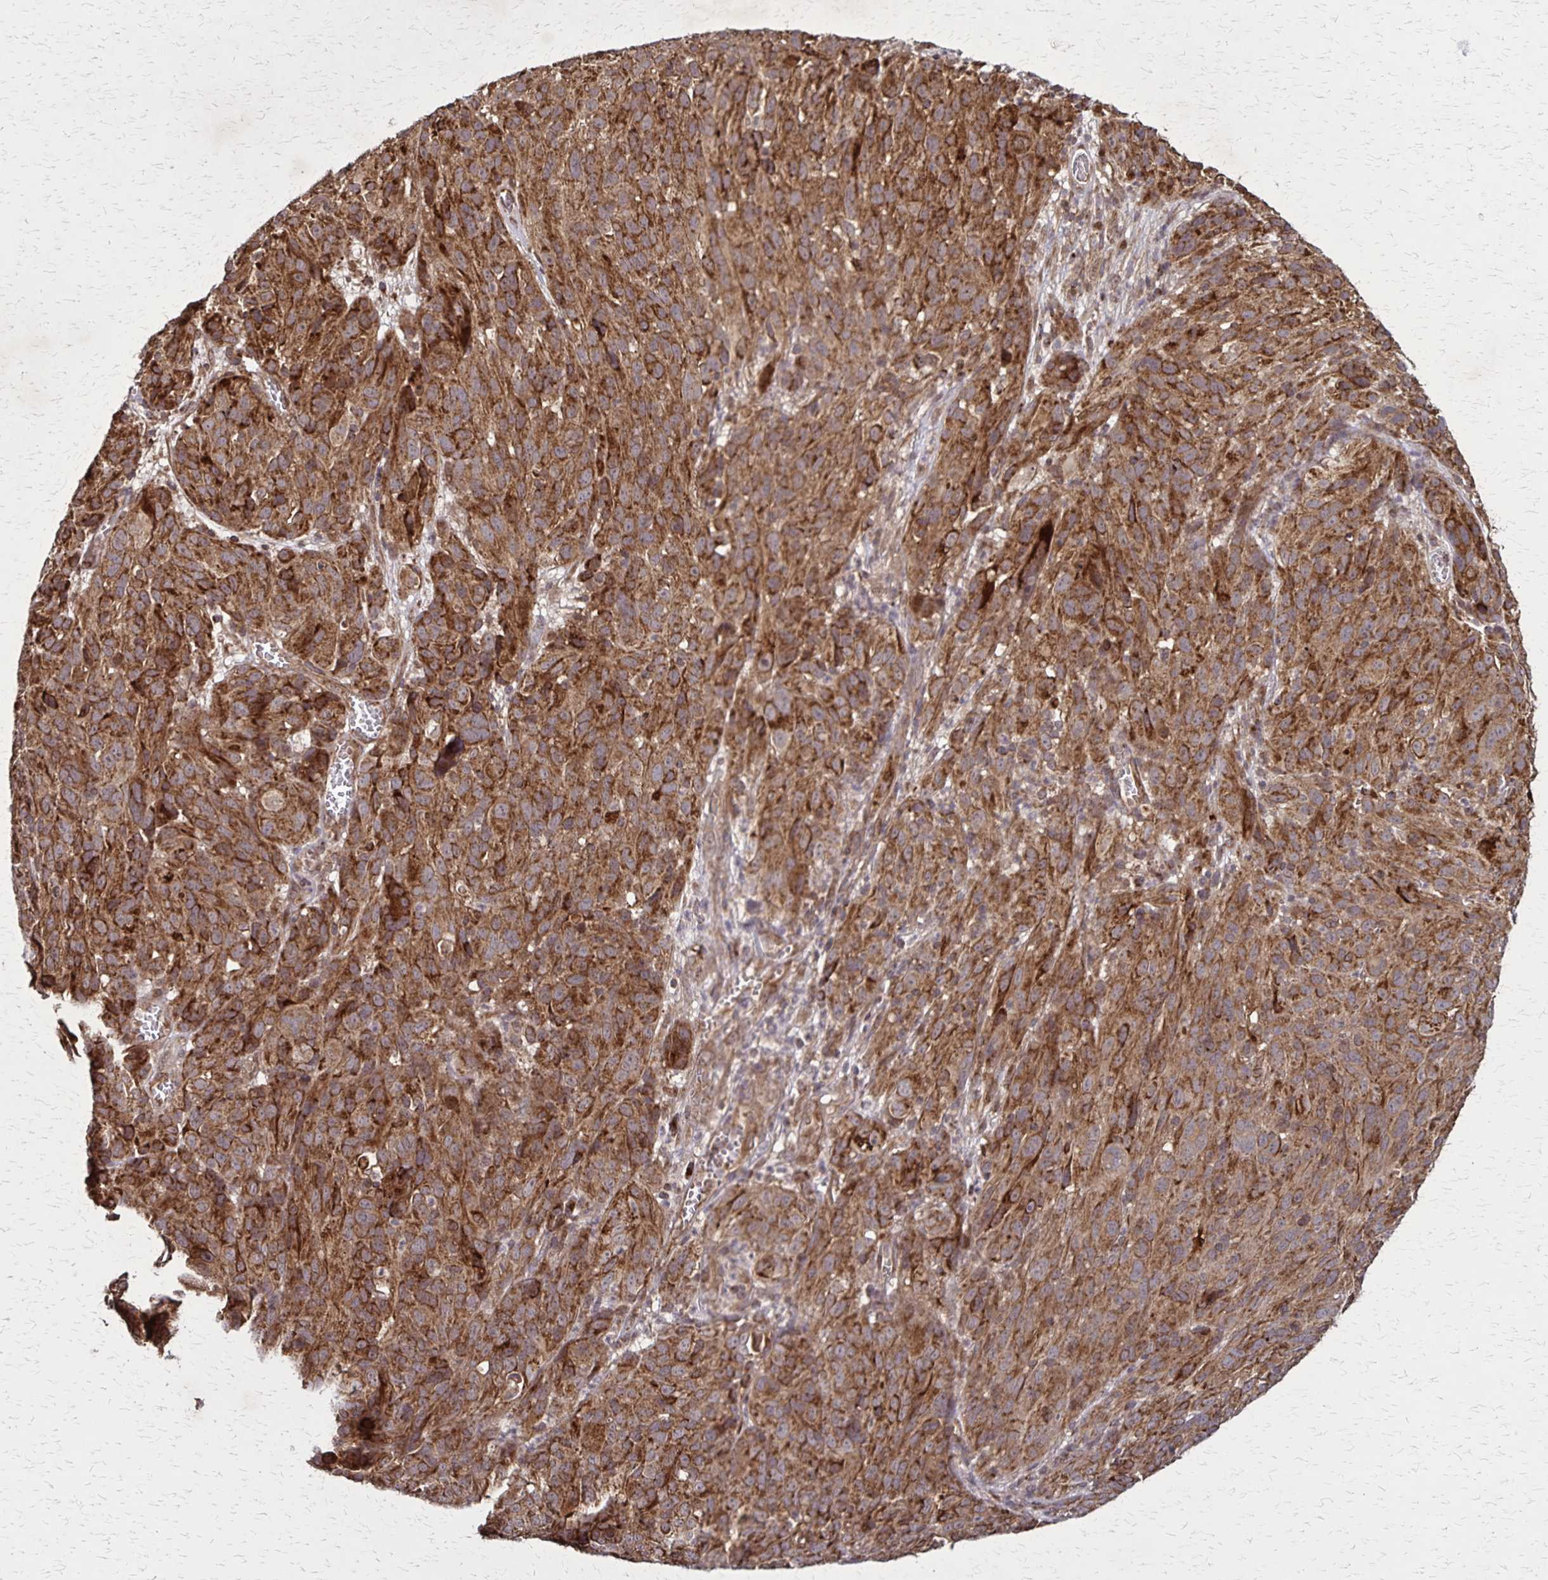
{"staining": {"intensity": "strong", "quantity": ">75%", "location": "cytoplasmic/membranous"}, "tissue": "melanoma", "cell_type": "Tumor cells", "image_type": "cancer", "snomed": [{"axis": "morphology", "description": "Malignant melanoma, NOS"}, {"axis": "topography", "description": "Skin"}], "caption": "Immunohistochemical staining of human melanoma demonstrates strong cytoplasmic/membranous protein expression in about >75% of tumor cells.", "gene": "NFS1", "patient": {"sex": "male", "age": 51}}